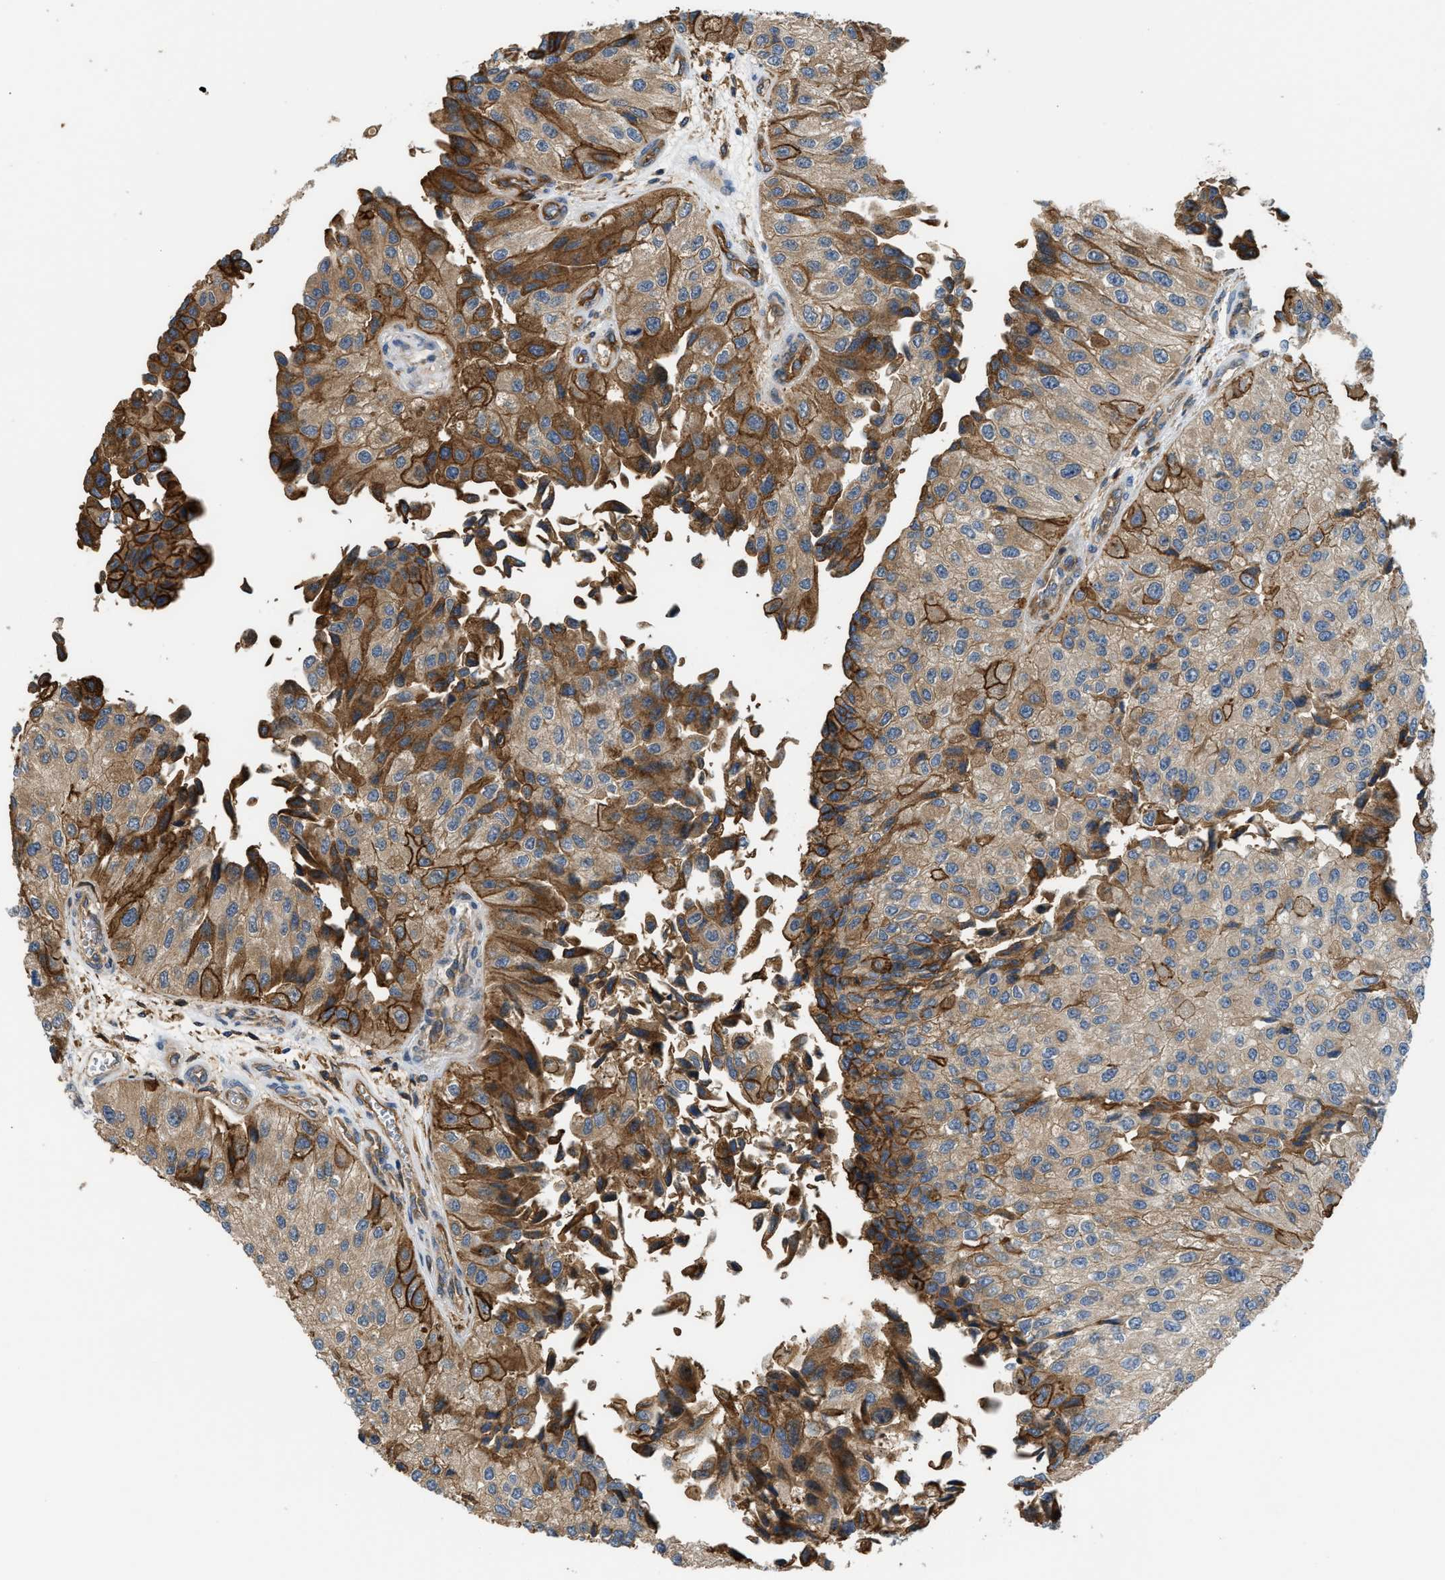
{"staining": {"intensity": "strong", "quantity": ">75%", "location": "cytoplasmic/membranous"}, "tissue": "urothelial cancer", "cell_type": "Tumor cells", "image_type": "cancer", "snomed": [{"axis": "morphology", "description": "Urothelial carcinoma, High grade"}, {"axis": "topography", "description": "Kidney"}, {"axis": "topography", "description": "Urinary bladder"}], "caption": "Immunohistochemistry of human urothelial cancer exhibits high levels of strong cytoplasmic/membranous staining in approximately >75% of tumor cells.", "gene": "DDHD2", "patient": {"sex": "male", "age": 77}}